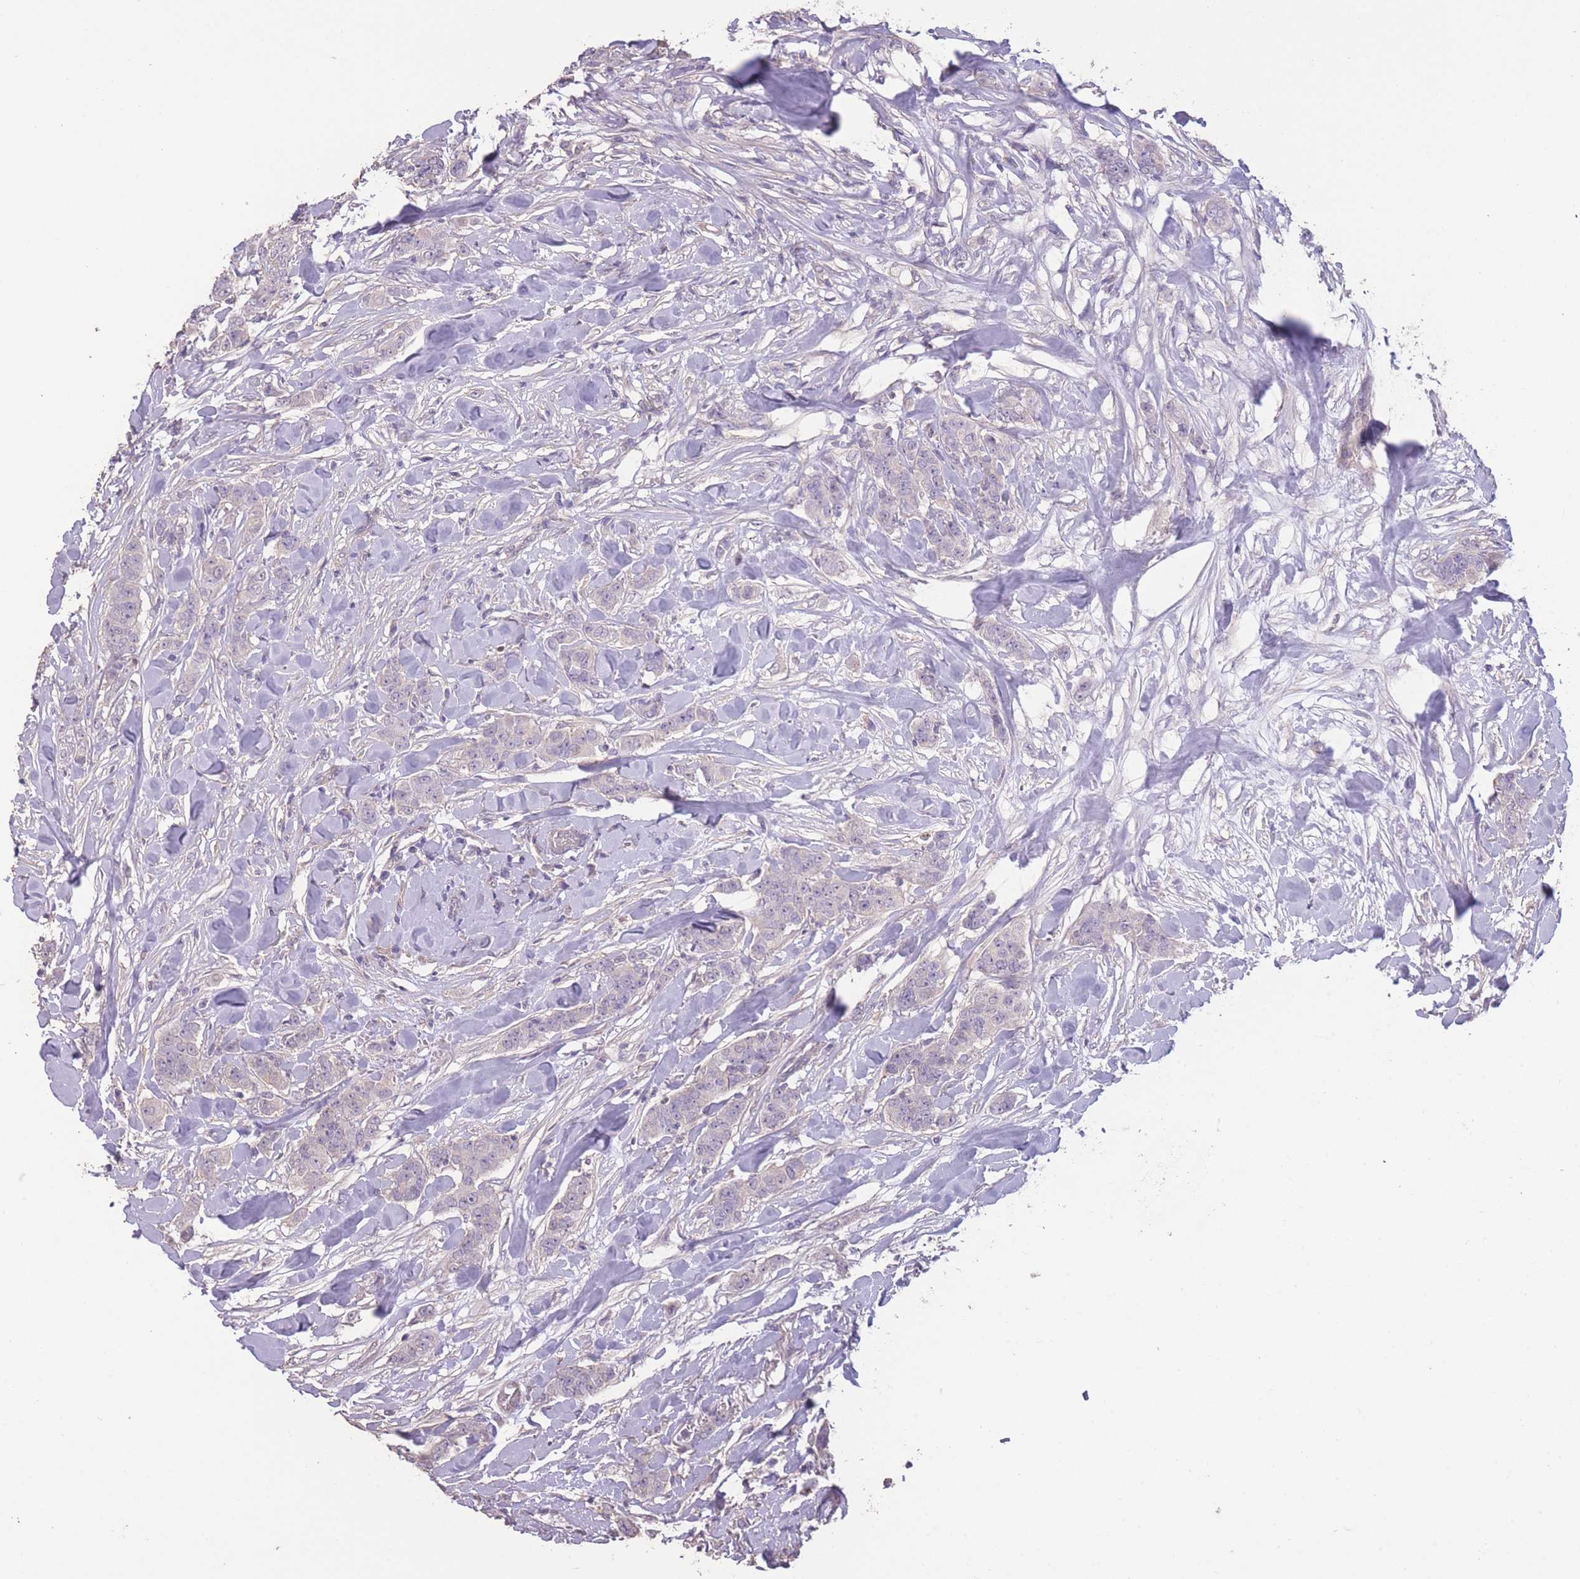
{"staining": {"intensity": "negative", "quantity": "none", "location": "none"}, "tissue": "breast cancer", "cell_type": "Tumor cells", "image_type": "cancer", "snomed": [{"axis": "morphology", "description": "Duct carcinoma"}, {"axis": "topography", "description": "Breast"}], "caption": "Human breast intraductal carcinoma stained for a protein using immunohistochemistry (IHC) demonstrates no staining in tumor cells.", "gene": "RSPH10B", "patient": {"sex": "female", "age": 40}}